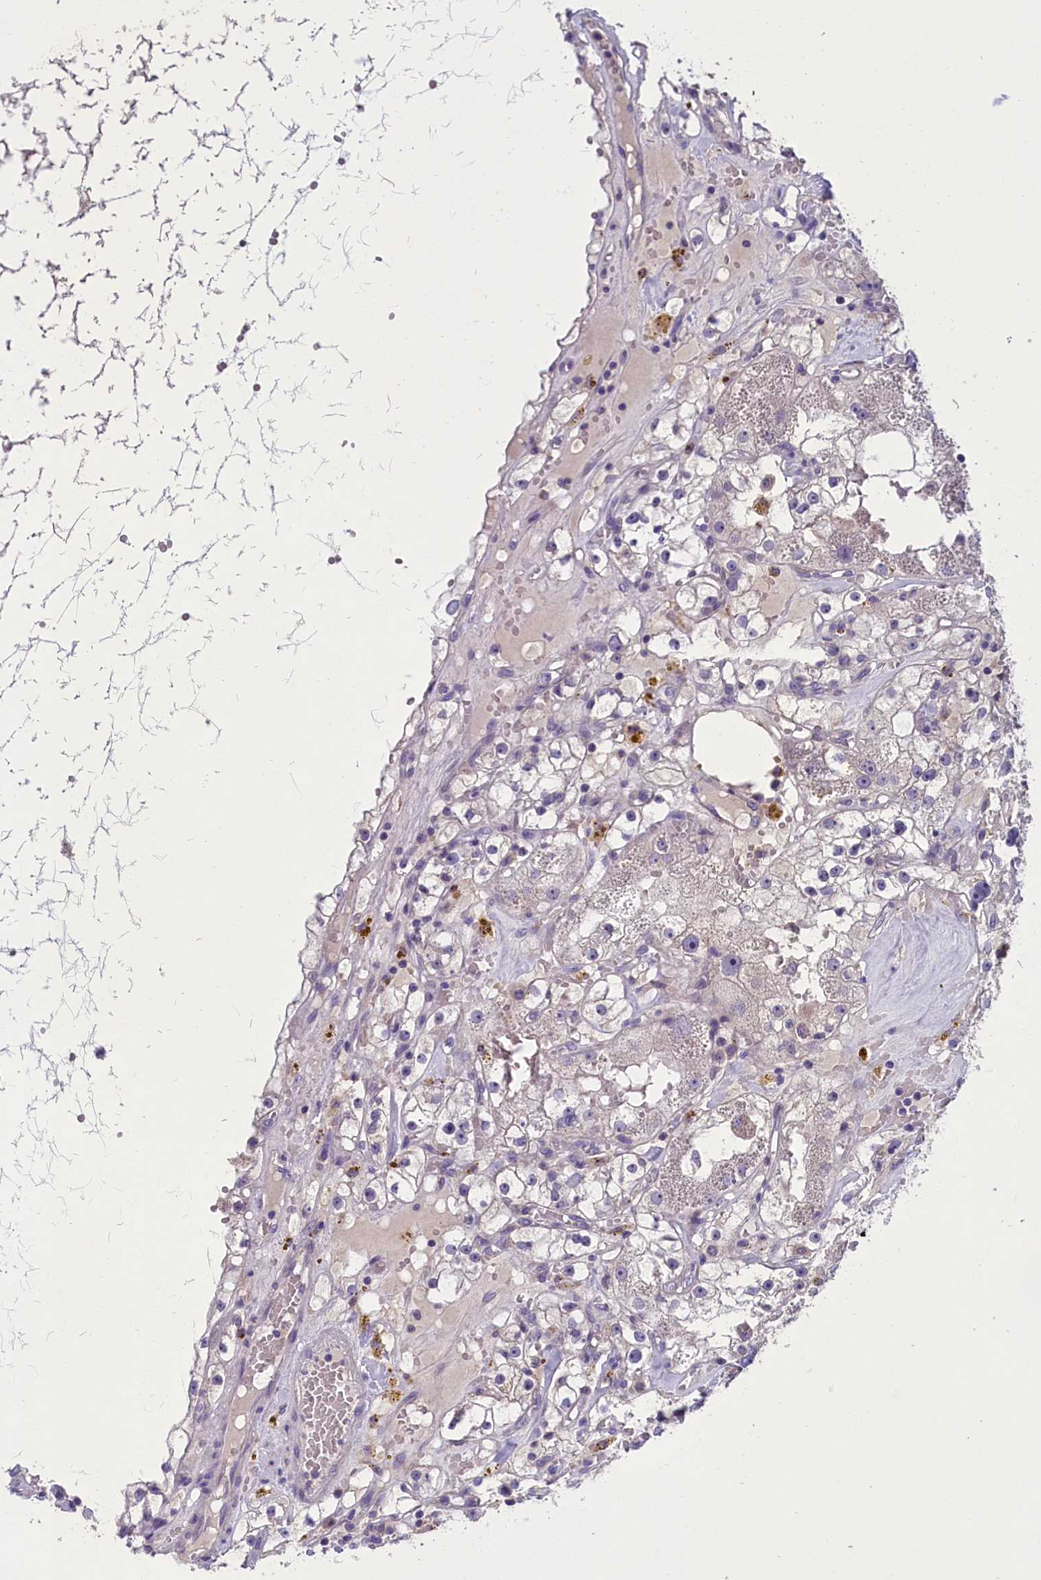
{"staining": {"intensity": "negative", "quantity": "none", "location": "none"}, "tissue": "renal cancer", "cell_type": "Tumor cells", "image_type": "cancer", "snomed": [{"axis": "morphology", "description": "Adenocarcinoma, NOS"}, {"axis": "topography", "description": "Kidney"}], "caption": "A photomicrograph of adenocarcinoma (renal) stained for a protein exhibits no brown staining in tumor cells.", "gene": "ENPP6", "patient": {"sex": "male", "age": 56}}